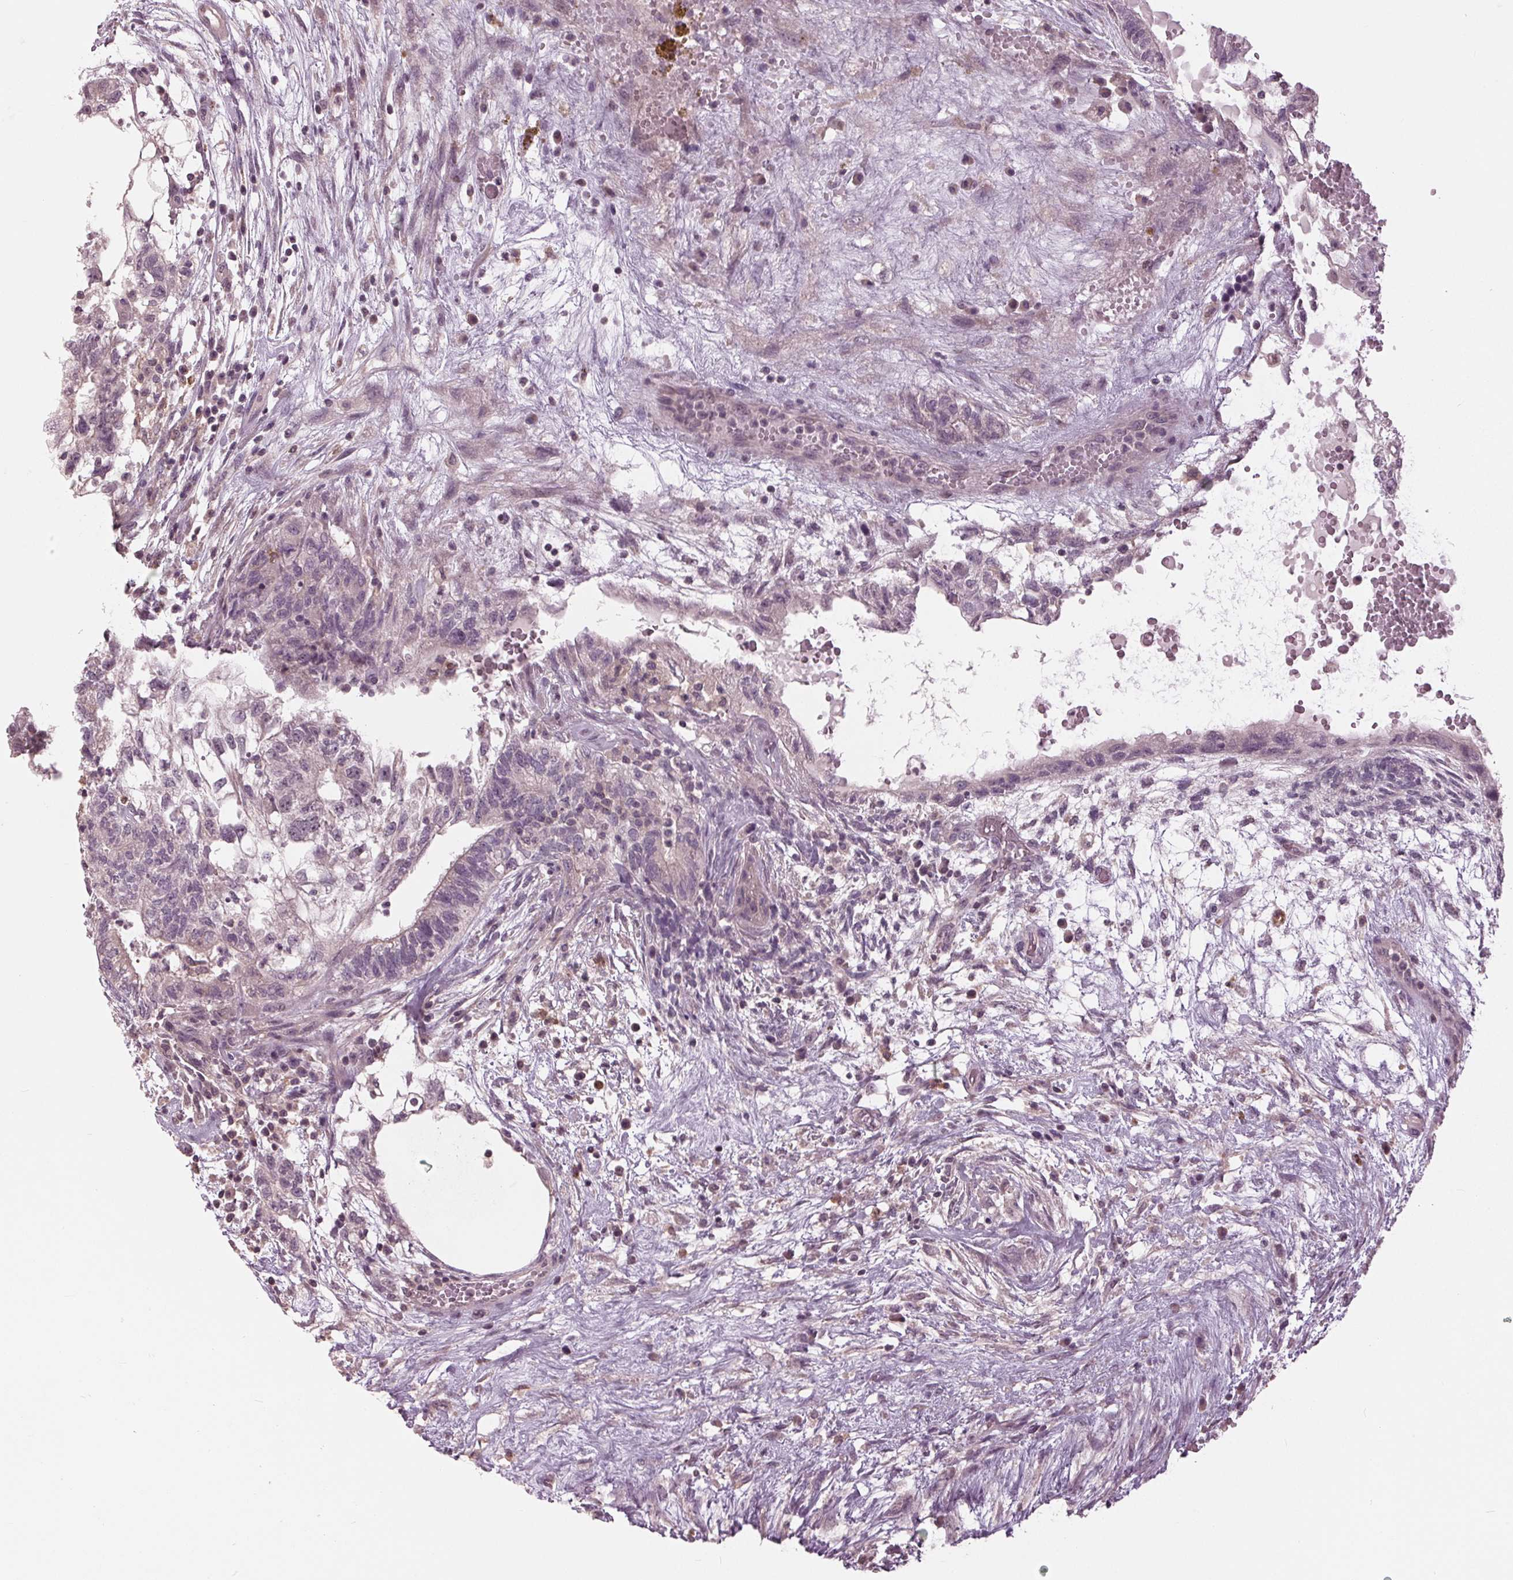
{"staining": {"intensity": "negative", "quantity": "none", "location": "none"}, "tissue": "testis cancer", "cell_type": "Tumor cells", "image_type": "cancer", "snomed": [{"axis": "morphology", "description": "Normal tissue, NOS"}, {"axis": "morphology", "description": "Carcinoma, Embryonal, NOS"}, {"axis": "topography", "description": "Testis"}], "caption": "The immunohistochemistry micrograph has no significant expression in tumor cells of testis cancer (embryonal carcinoma) tissue.", "gene": "SIGLEC6", "patient": {"sex": "male", "age": 32}}